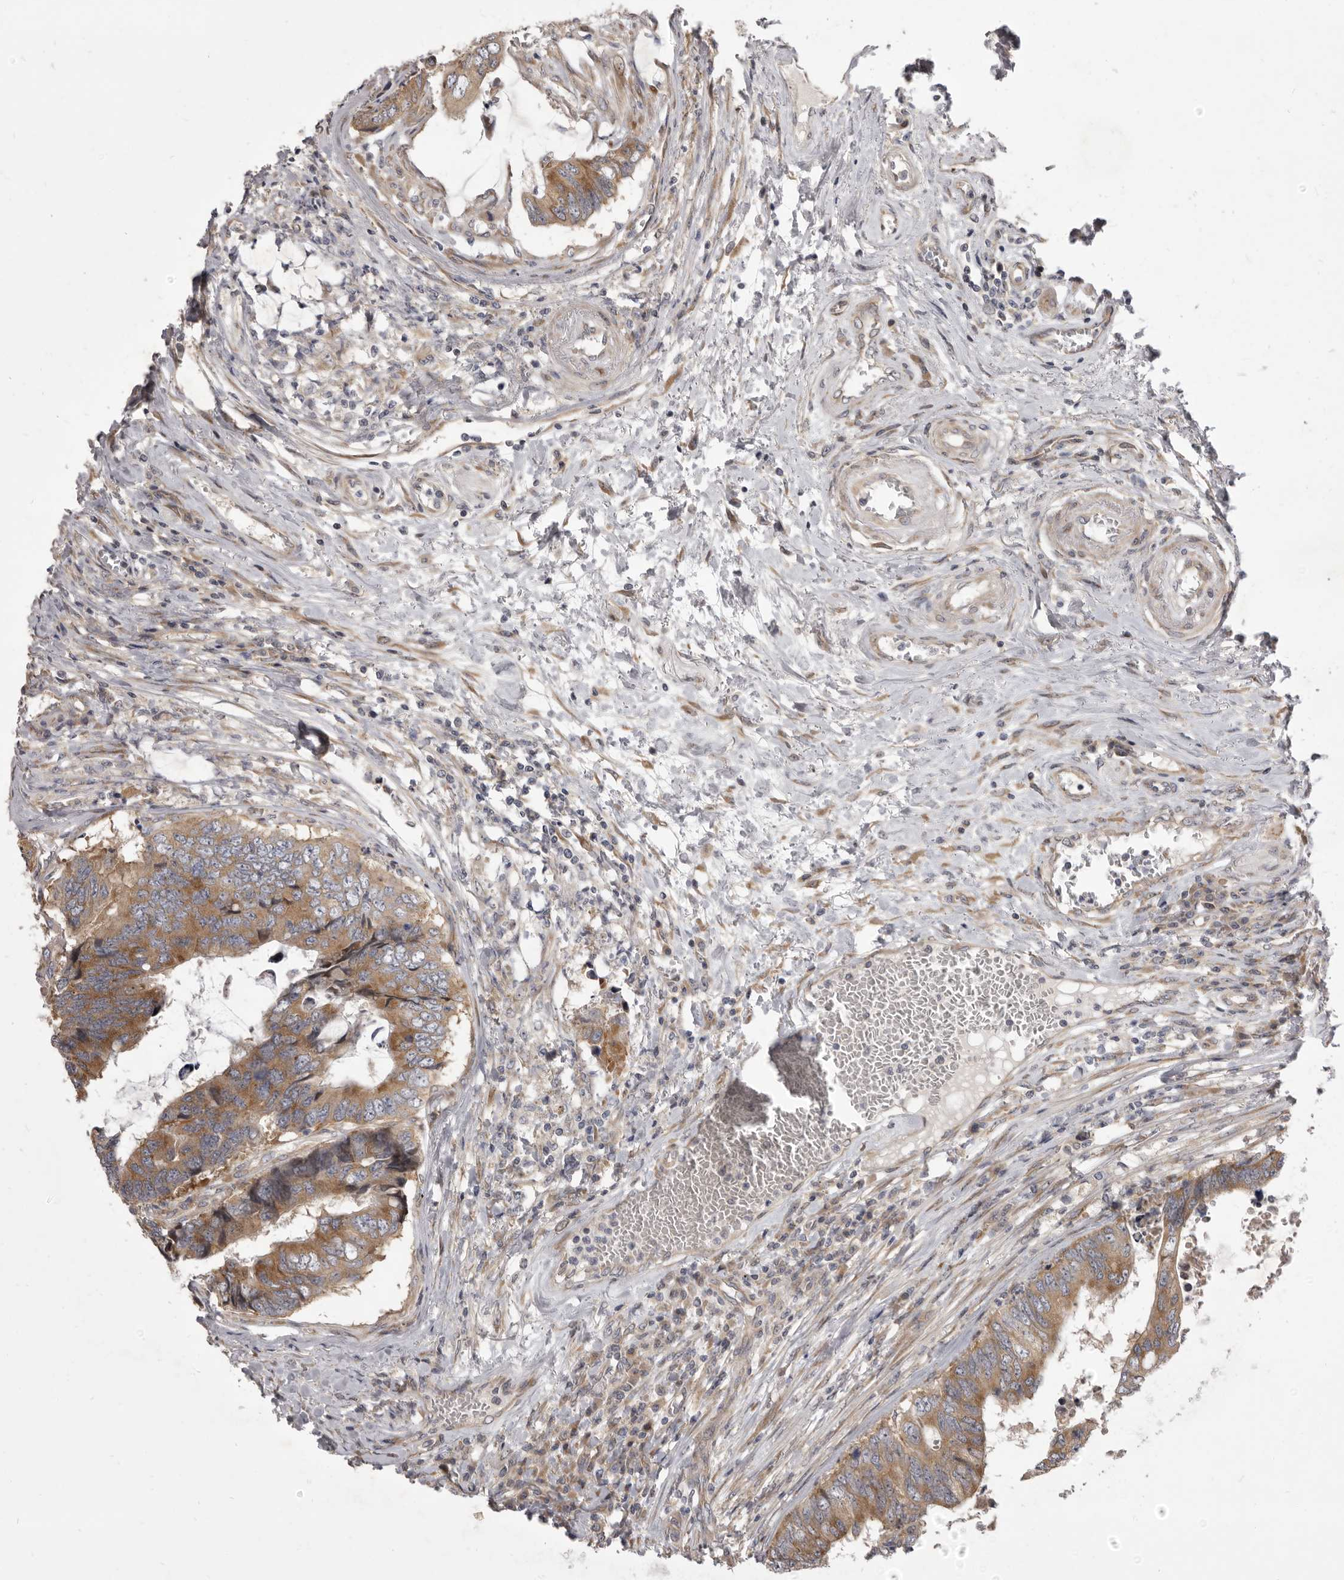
{"staining": {"intensity": "moderate", "quantity": ">75%", "location": "cytoplasmic/membranous"}, "tissue": "colorectal cancer", "cell_type": "Tumor cells", "image_type": "cancer", "snomed": [{"axis": "morphology", "description": "Adenocarcinoma, NOS"}, {"axis": "topography", "description": "Rectum"}], "caption": "A high-resolution photomicrograph shows IHC staining of colorectal cancer, which reveals moderate cytoplasmic/membranous positivity in approximately >75% of tumor cells.", "gene": "TBC1D8B", "patient": {"sex": "male", "age": 84}}